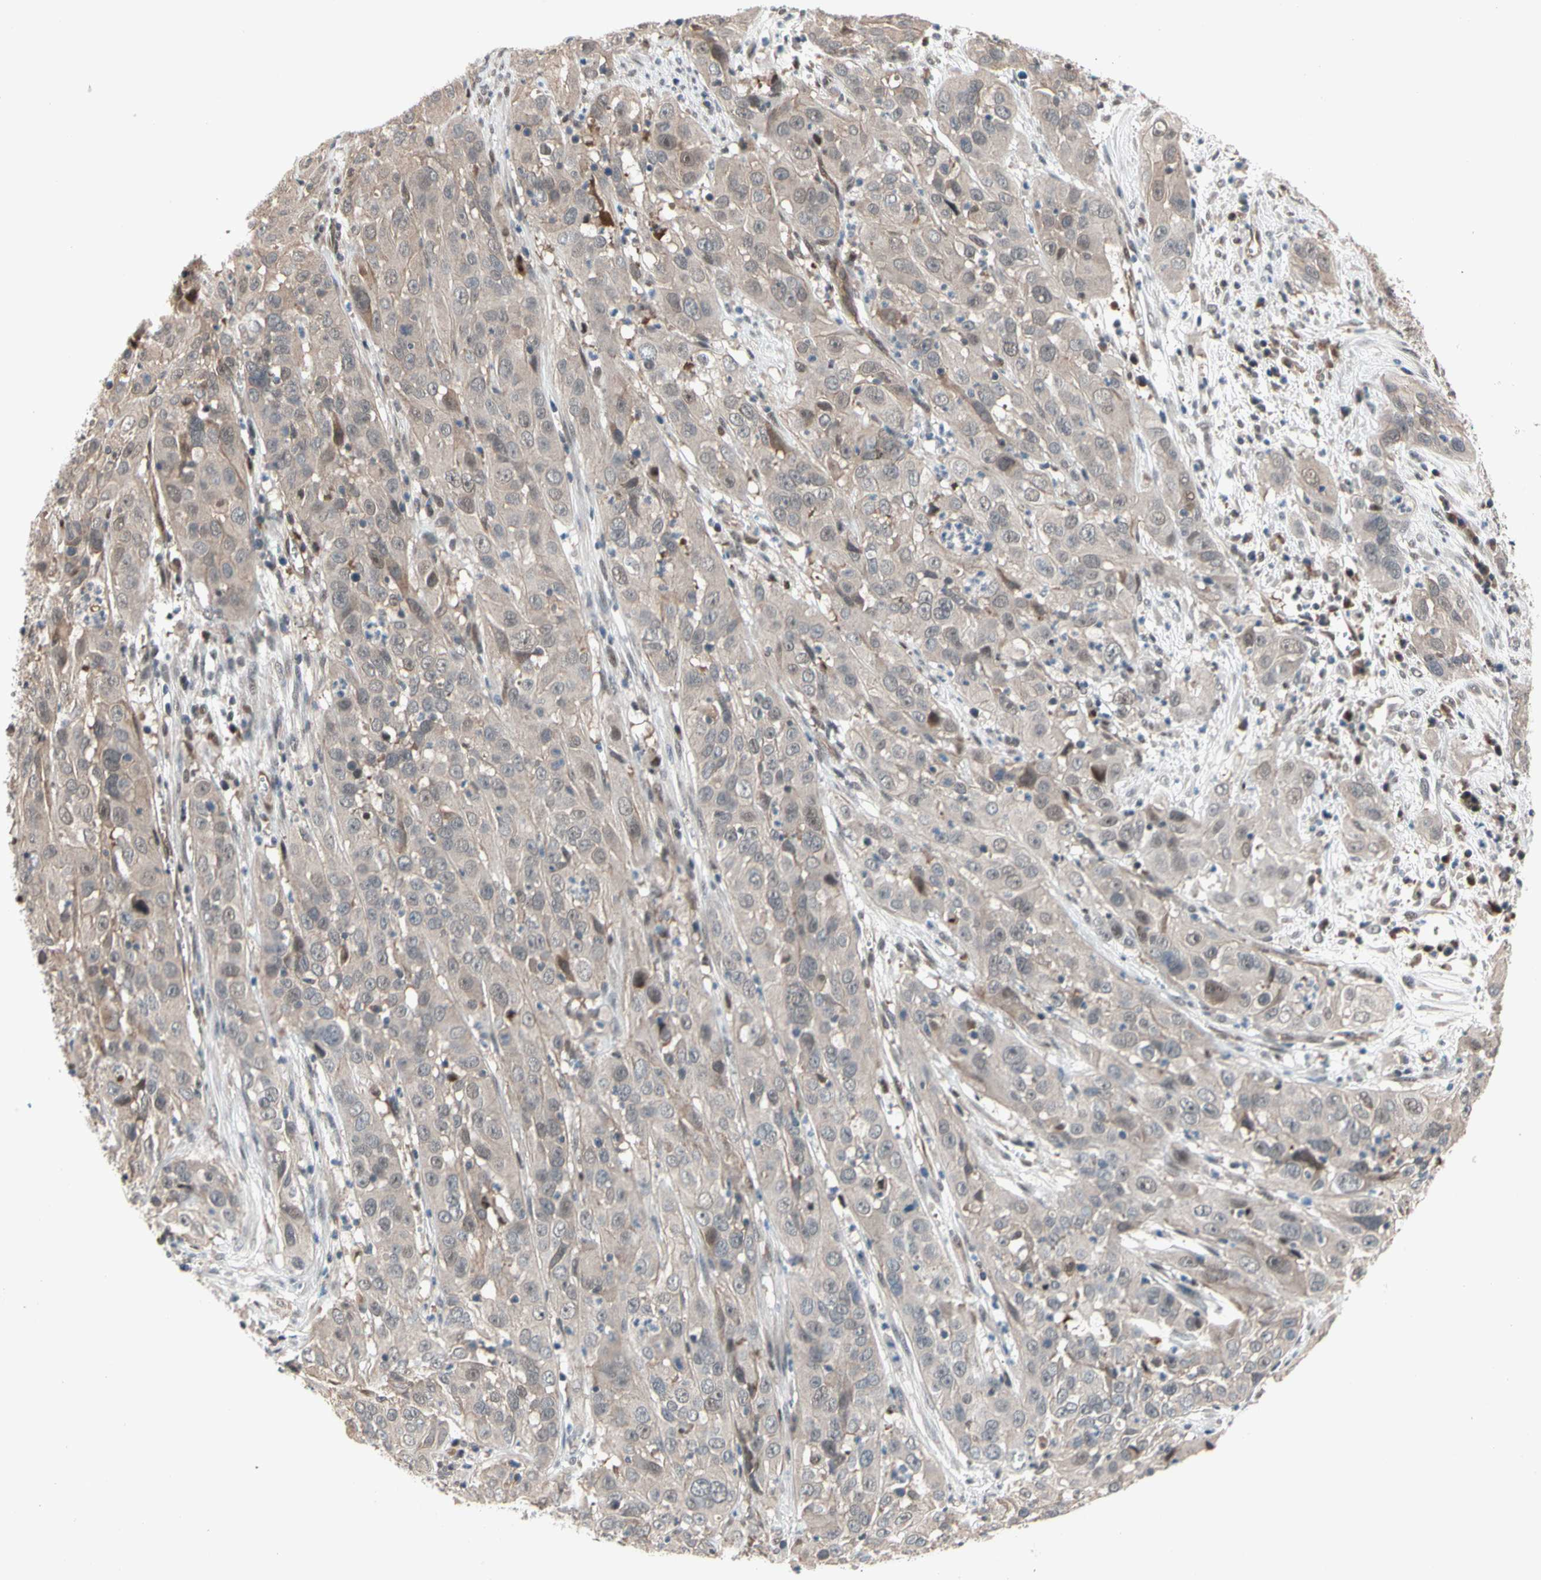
{"staining": {"intensity": "weak", "quantity": ">75%", "location": "cytoplasmic/membranous"}, "tissue": "cervical cancer", "cell_type": "Tumor cells", "image_type": "cancer", "snomed": [{"axis": "morphology", "description": "Squamous cell carcinoma, NOS"}, {"axis": "topography", "description": "Cervix"}], "caption": "Protein expression analysis of human cervical cancer (squamous cell carcinoma) reveals weak cytoplasmic/membranous staining in approximately >75% of tumor cells.", "gene": "NGEF", "patient": {"sex": "female", "age": 32}}